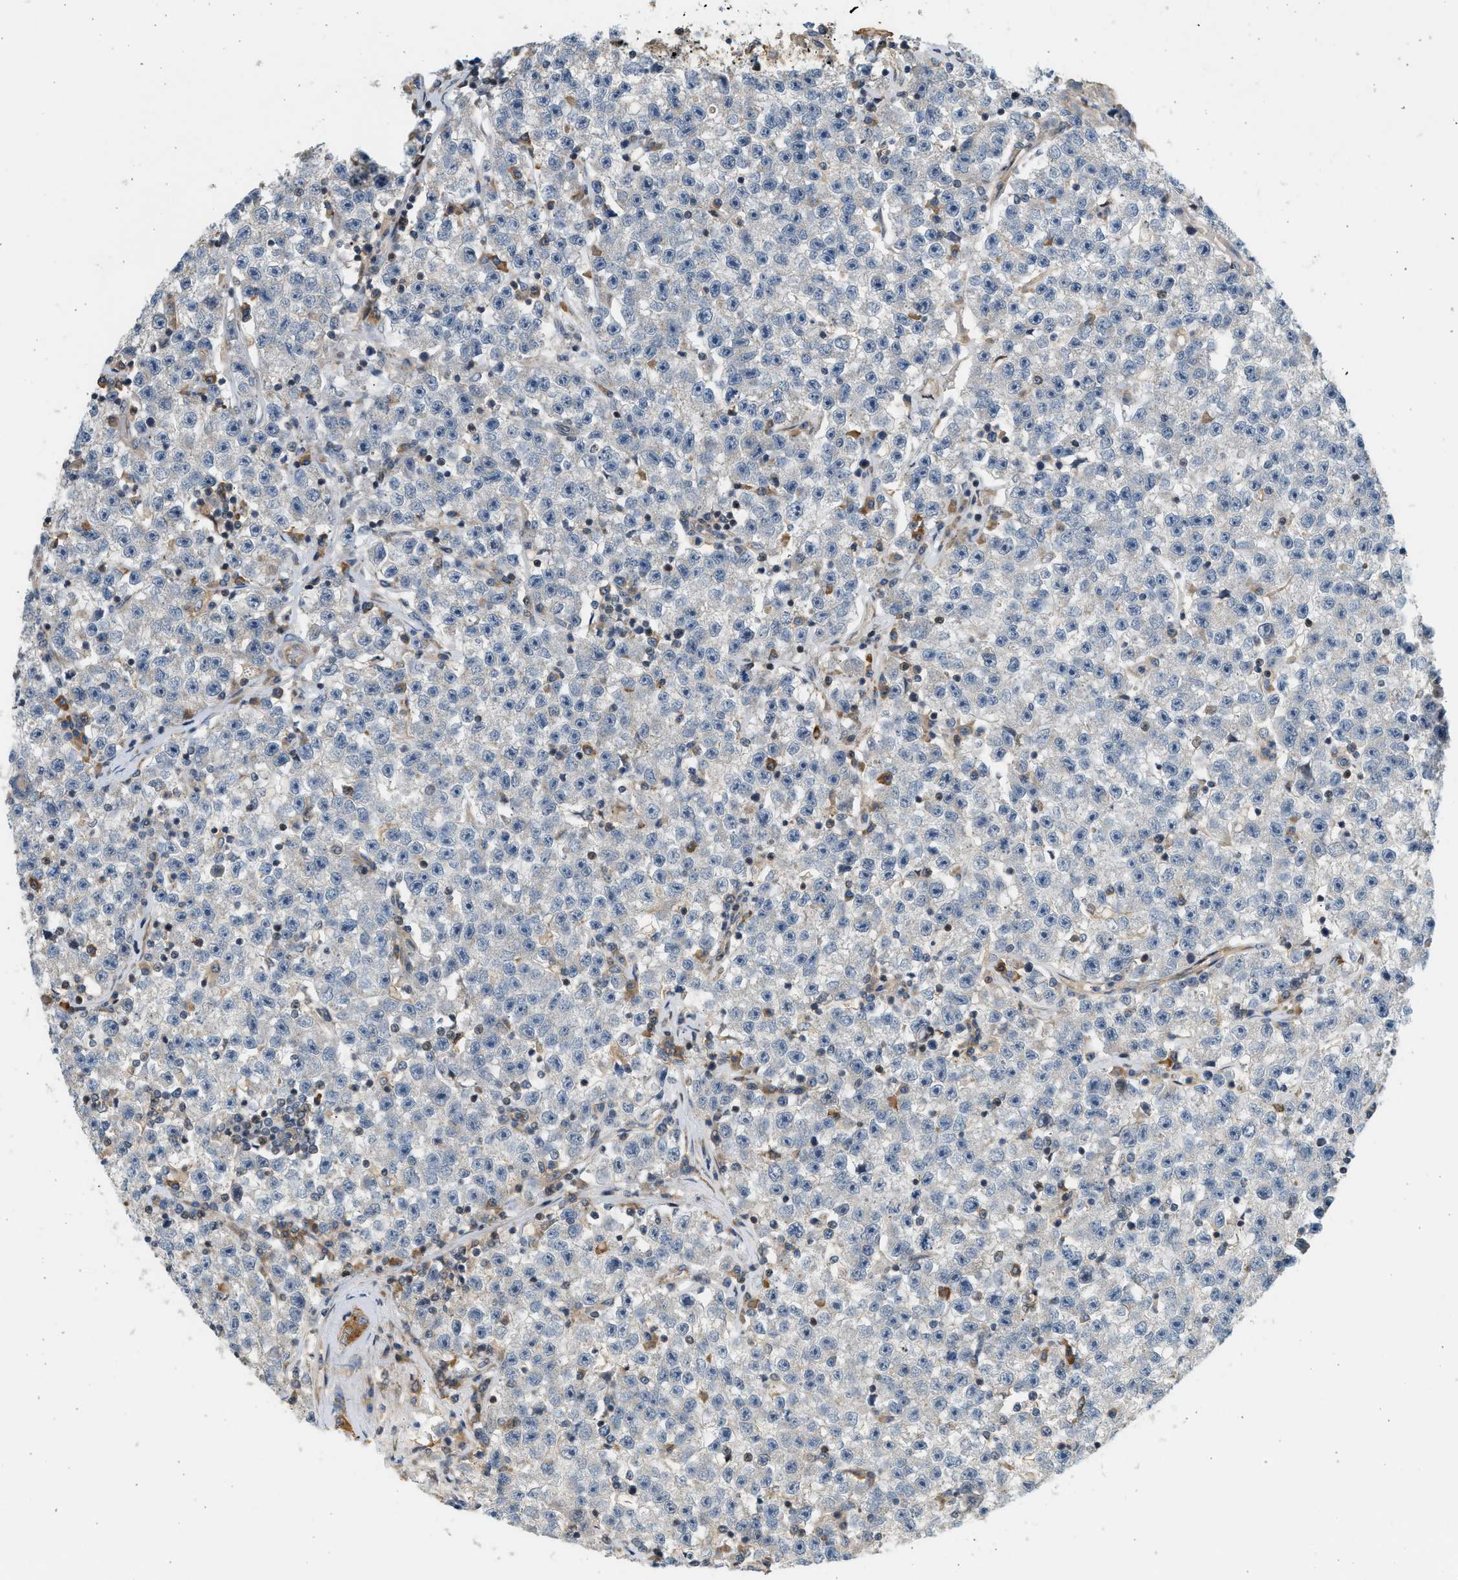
{"staining": {"intensity": "negative", "quantity": "none", "location": "none"}, "tissue": "testis cancer", "cell_type": "Tumor cells", "image_type": "cancer", "snomed": [{"axis": "morphology", "description": "Seminoma, NOS"}, {"axis": "topography", "description": "Testis"}], "caption": "DAB (3,3'-diaminobenzidine) immunohistochemical staining of testis cancer (seminoma) displays no significant expression in tumor cells.", "gene": "NRSN2", "patient": {"sex": "male", "age": 22}}